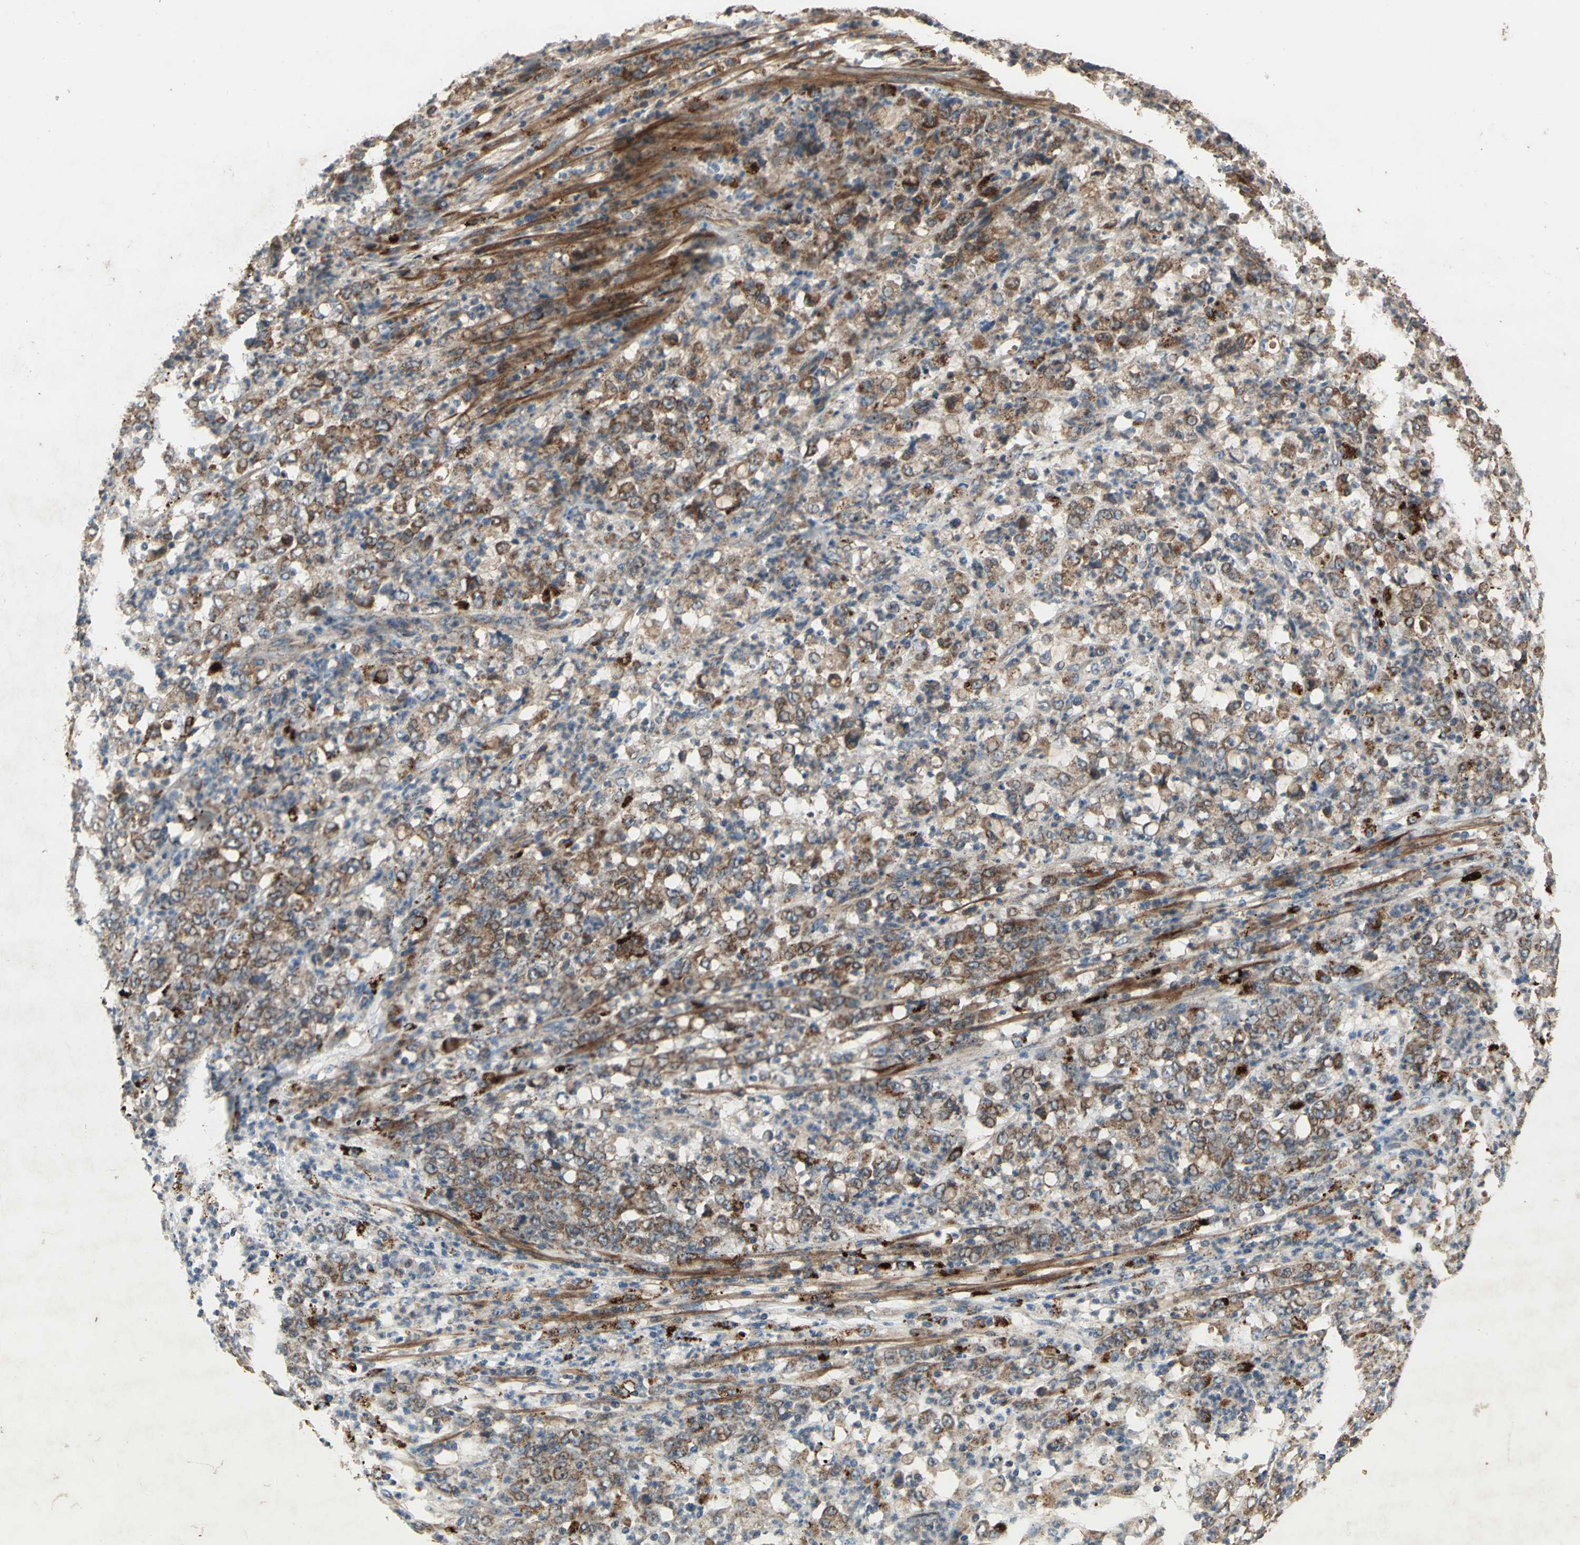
{"staining": {"intensity": "strong", "quantity": ">75%", "location": "cytoplasmic/membranous"}, "tissue": "stomach cancer", "cell_type": "Tumor cells", "image_type": "cancer", "snomed": [{"axis": "morphology", "description": "Adenocarcinoma, NOS"}, {"axis": "topography", "description": "Stomach, lower"}], "caption": "DAB (3,3'-diaminobenzidine) immunohistochemical staining of stomach cancer (adenocarcinoma) exhibits strong cytoplasmic/membranous protein expression in approximately >75% of tumor cells.", "gene": "POLRMT", "patient": {"sex": "female", "age": 71}}